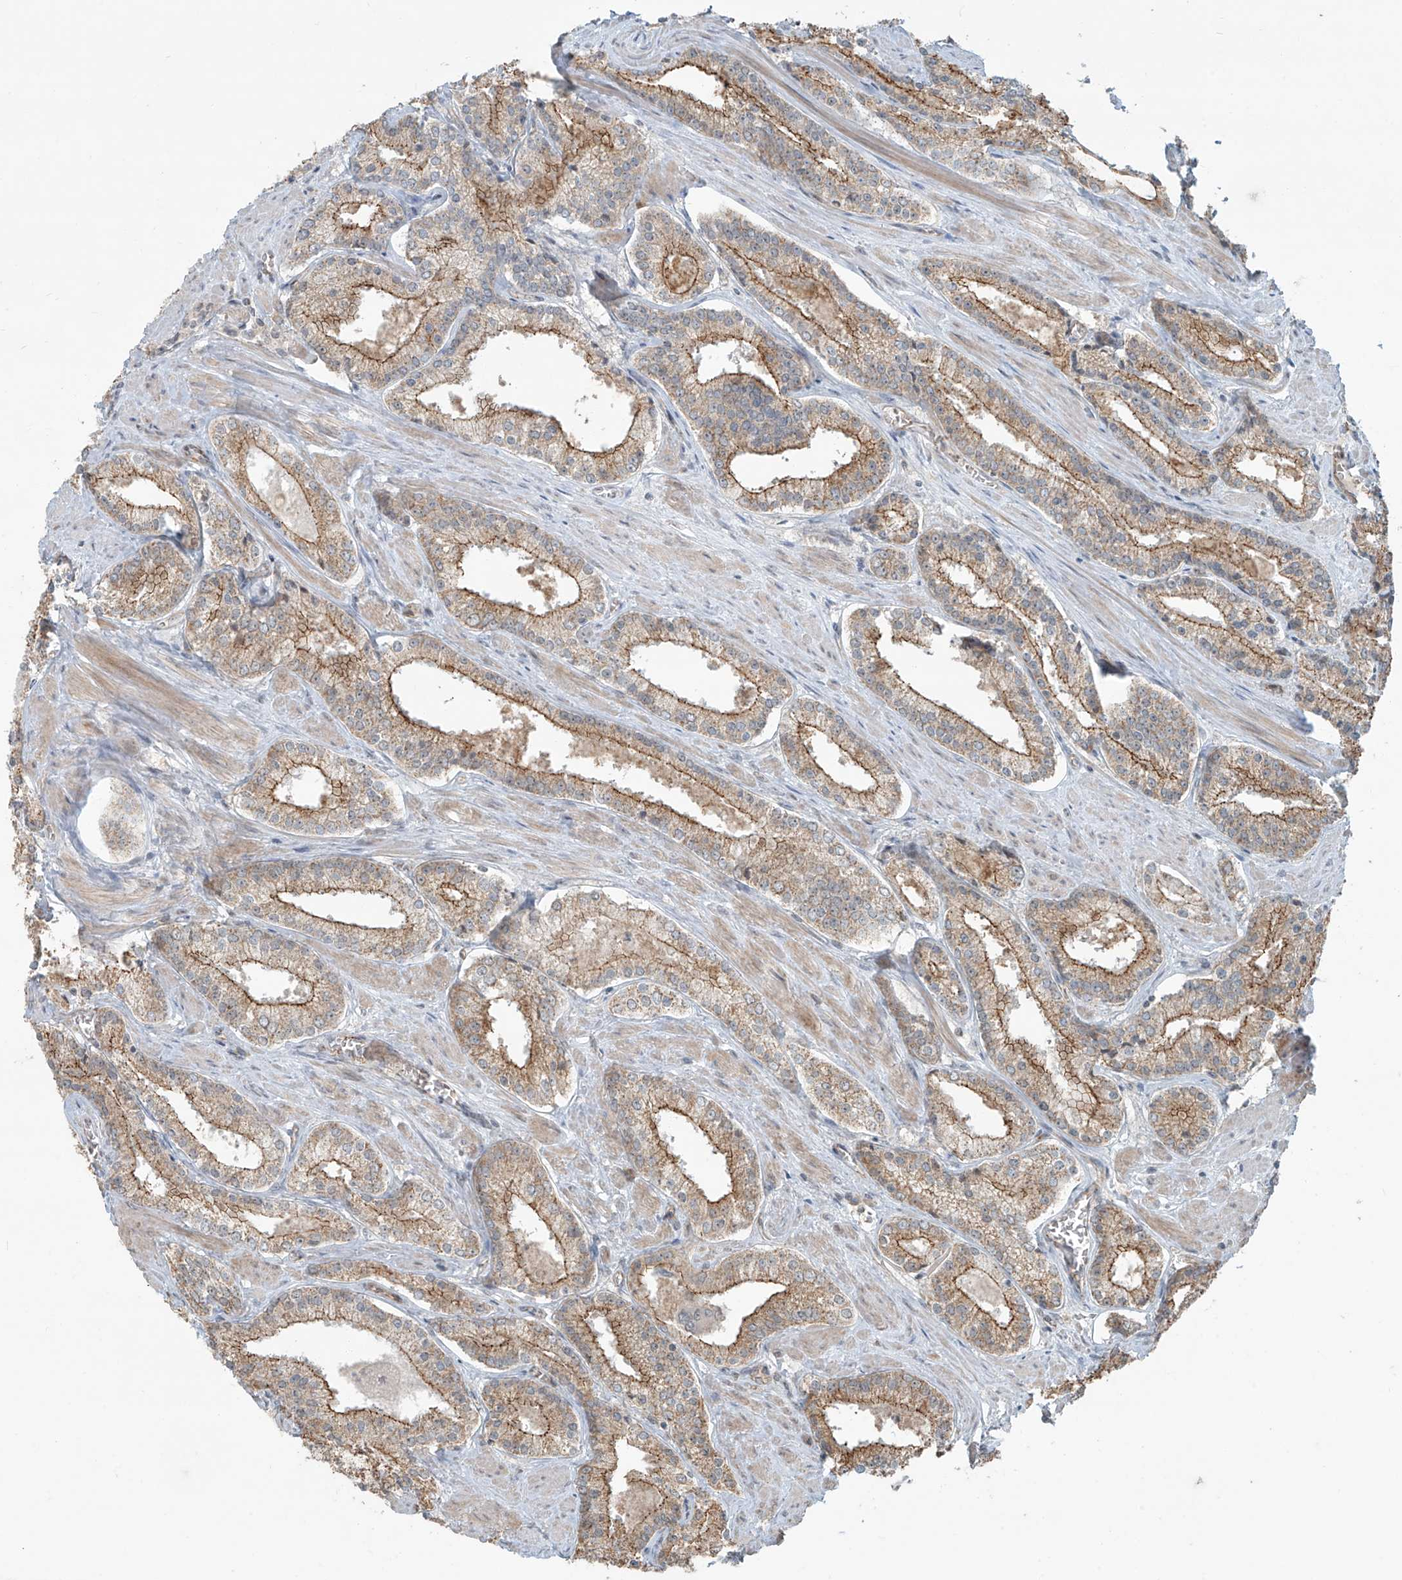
{"staining": {"intensity": "moderate", "quantity": ">75%", "location": "cytoplasmic/membranous"}, "tissue": "prostate cancer", "cell_type": "Tumor cells", "image_type": "cancer", "snomed": [{"axis": "morphology", "description": "Adenocarcinoma, Low grade"}, {"axis": "topography", "description": "Prostate"}], "caption": "Tumor cells display medium levels of moderate cytoplasmic/membranous positivity in approximately >75% of cells in human prostate adenocarcinoma (low-grade). The staining is performed using DAB brown chromogen to label protein expression. The nuclei are counter-stained blue using hematoxylin.", "gene": "ZNF16", "patient": {"sex": "male", "age": 54}}